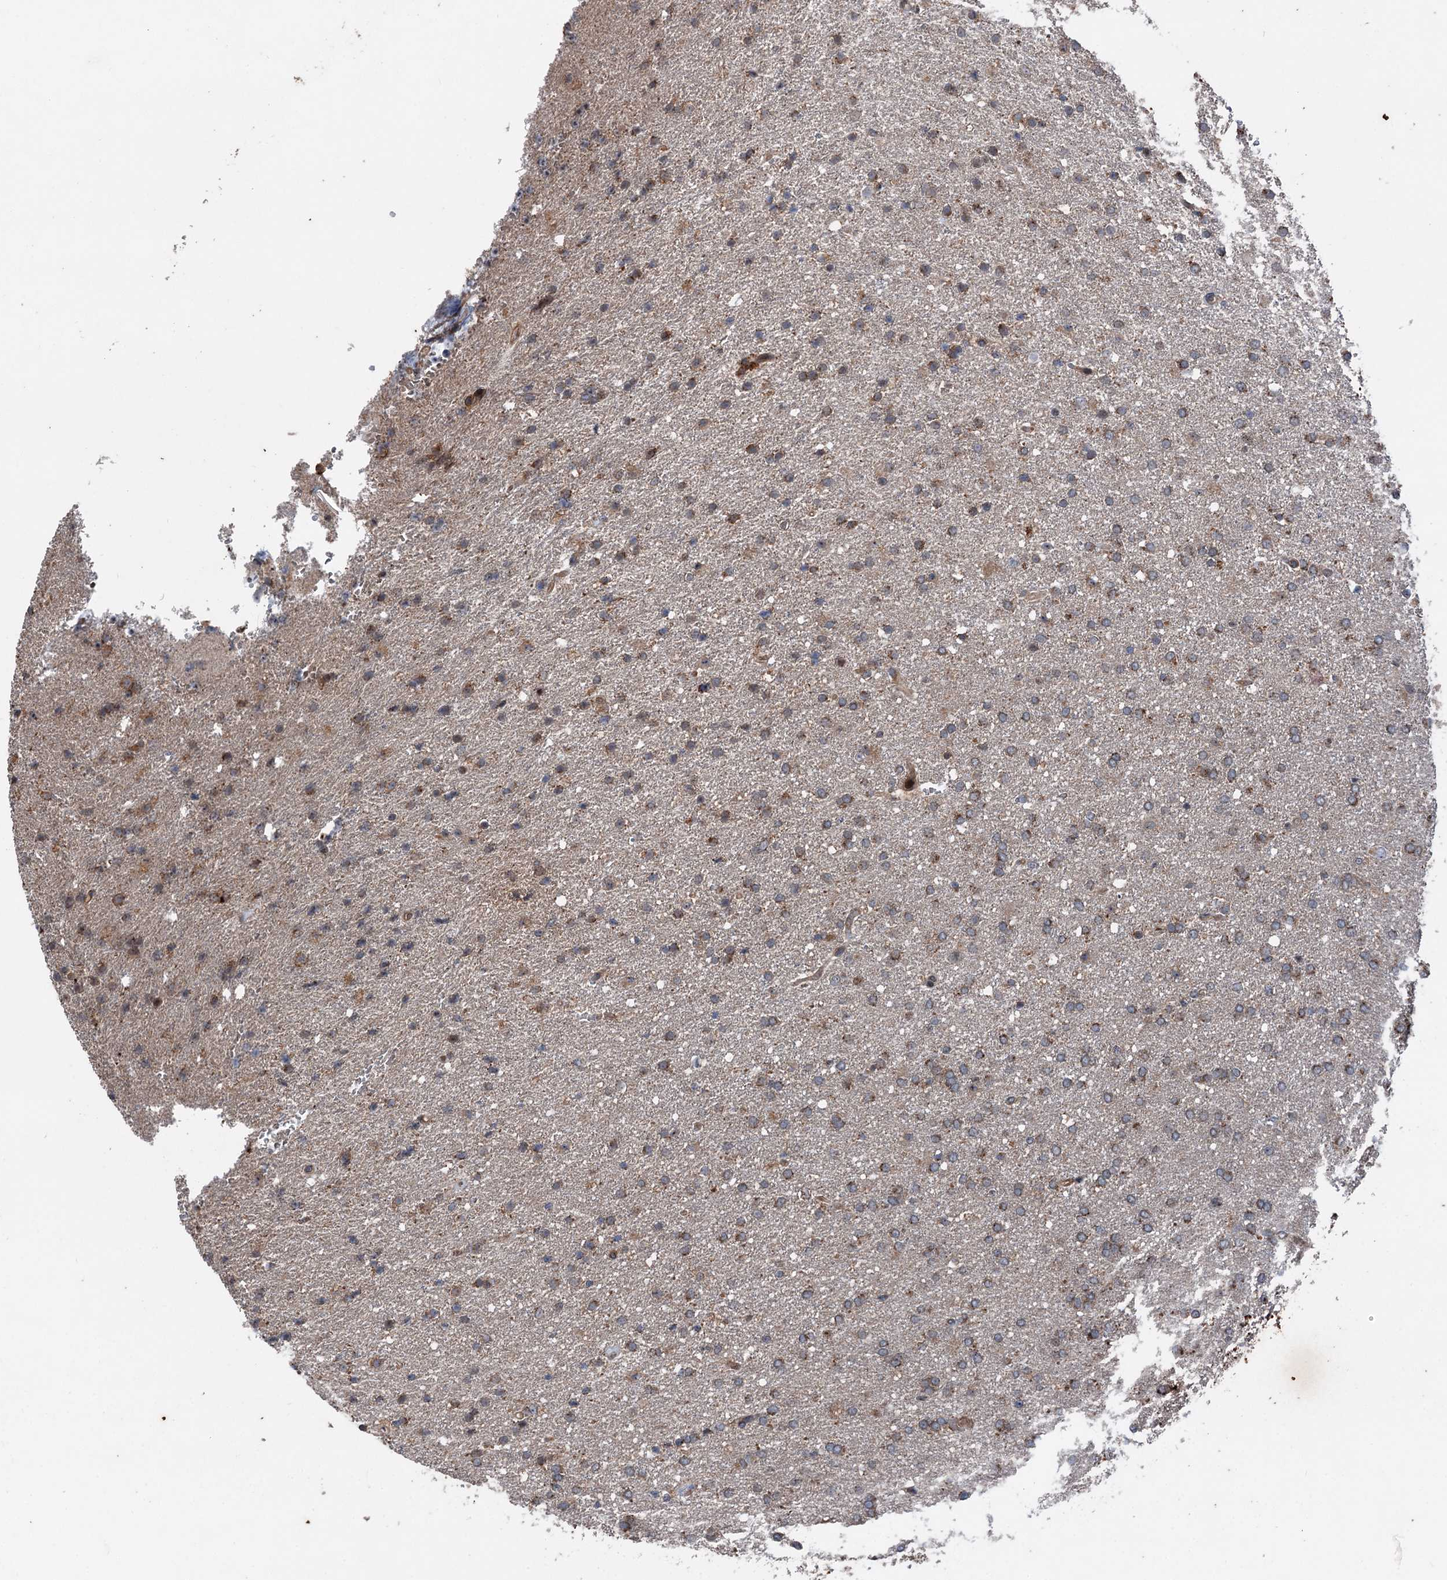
{"staining": {"intensity": "moderate", "quantity": "25%-75%", "location": "cytoplasmic/membranous"}, "tissue": "glioma", "cell_type": "Tumor cells", "image_type": "cancer", "snomed": [{"axis": "morphology", "description": "Glioma, malignant, High grade"}, {"axis": "topography", "description": "Brain"}], "caption": "The photomicrograph demonstrates staining of glioma, revealing moderate cytoplasmic/membranous protein positivity (brown color) within tumor cells.", "gene": "DDIAS", "patient": {"sex": "male", "age": 72}}